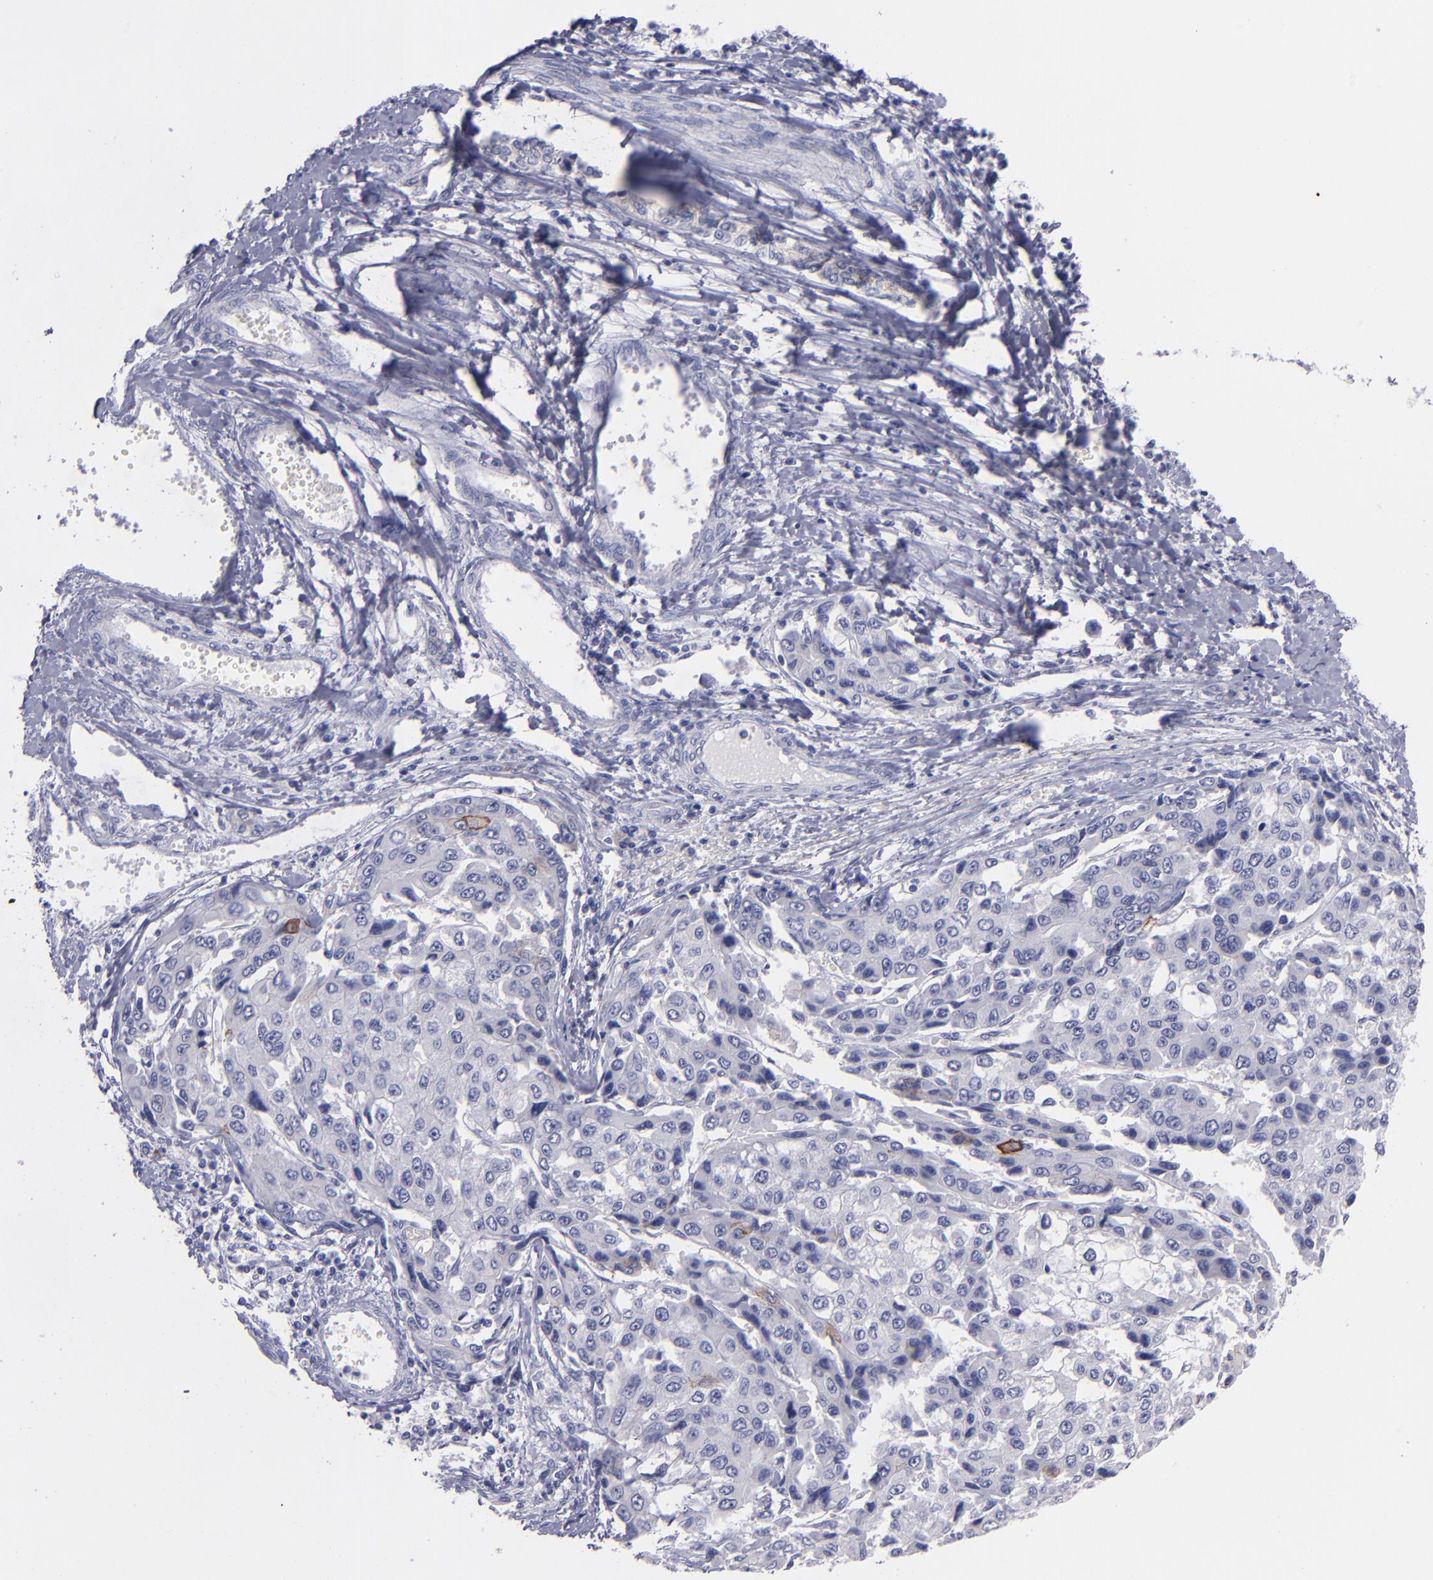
{"staining": {"intensity": "negative", "quantity": "none", "location": "none"}, "tissue": "liver cancer", "cell_type": "Tumor cells", "image_type": "cancer", "snomed": [{"axis": "morphology", "description": "Carcinoma, Hepatocellular, NOS"}, {"axis": "topography", "description": "Liver"}], "caption": "Tumor cells show no significant expression in hepatocellular carcinoma (liver). The staining was performed using DAB to visualize the protein expression in brown, while the nuclei were stained in blue with hematoxylin (Magnification: 20x).", "gene": "SNAP25", "patient": {"sex": "female", "age": 66}}